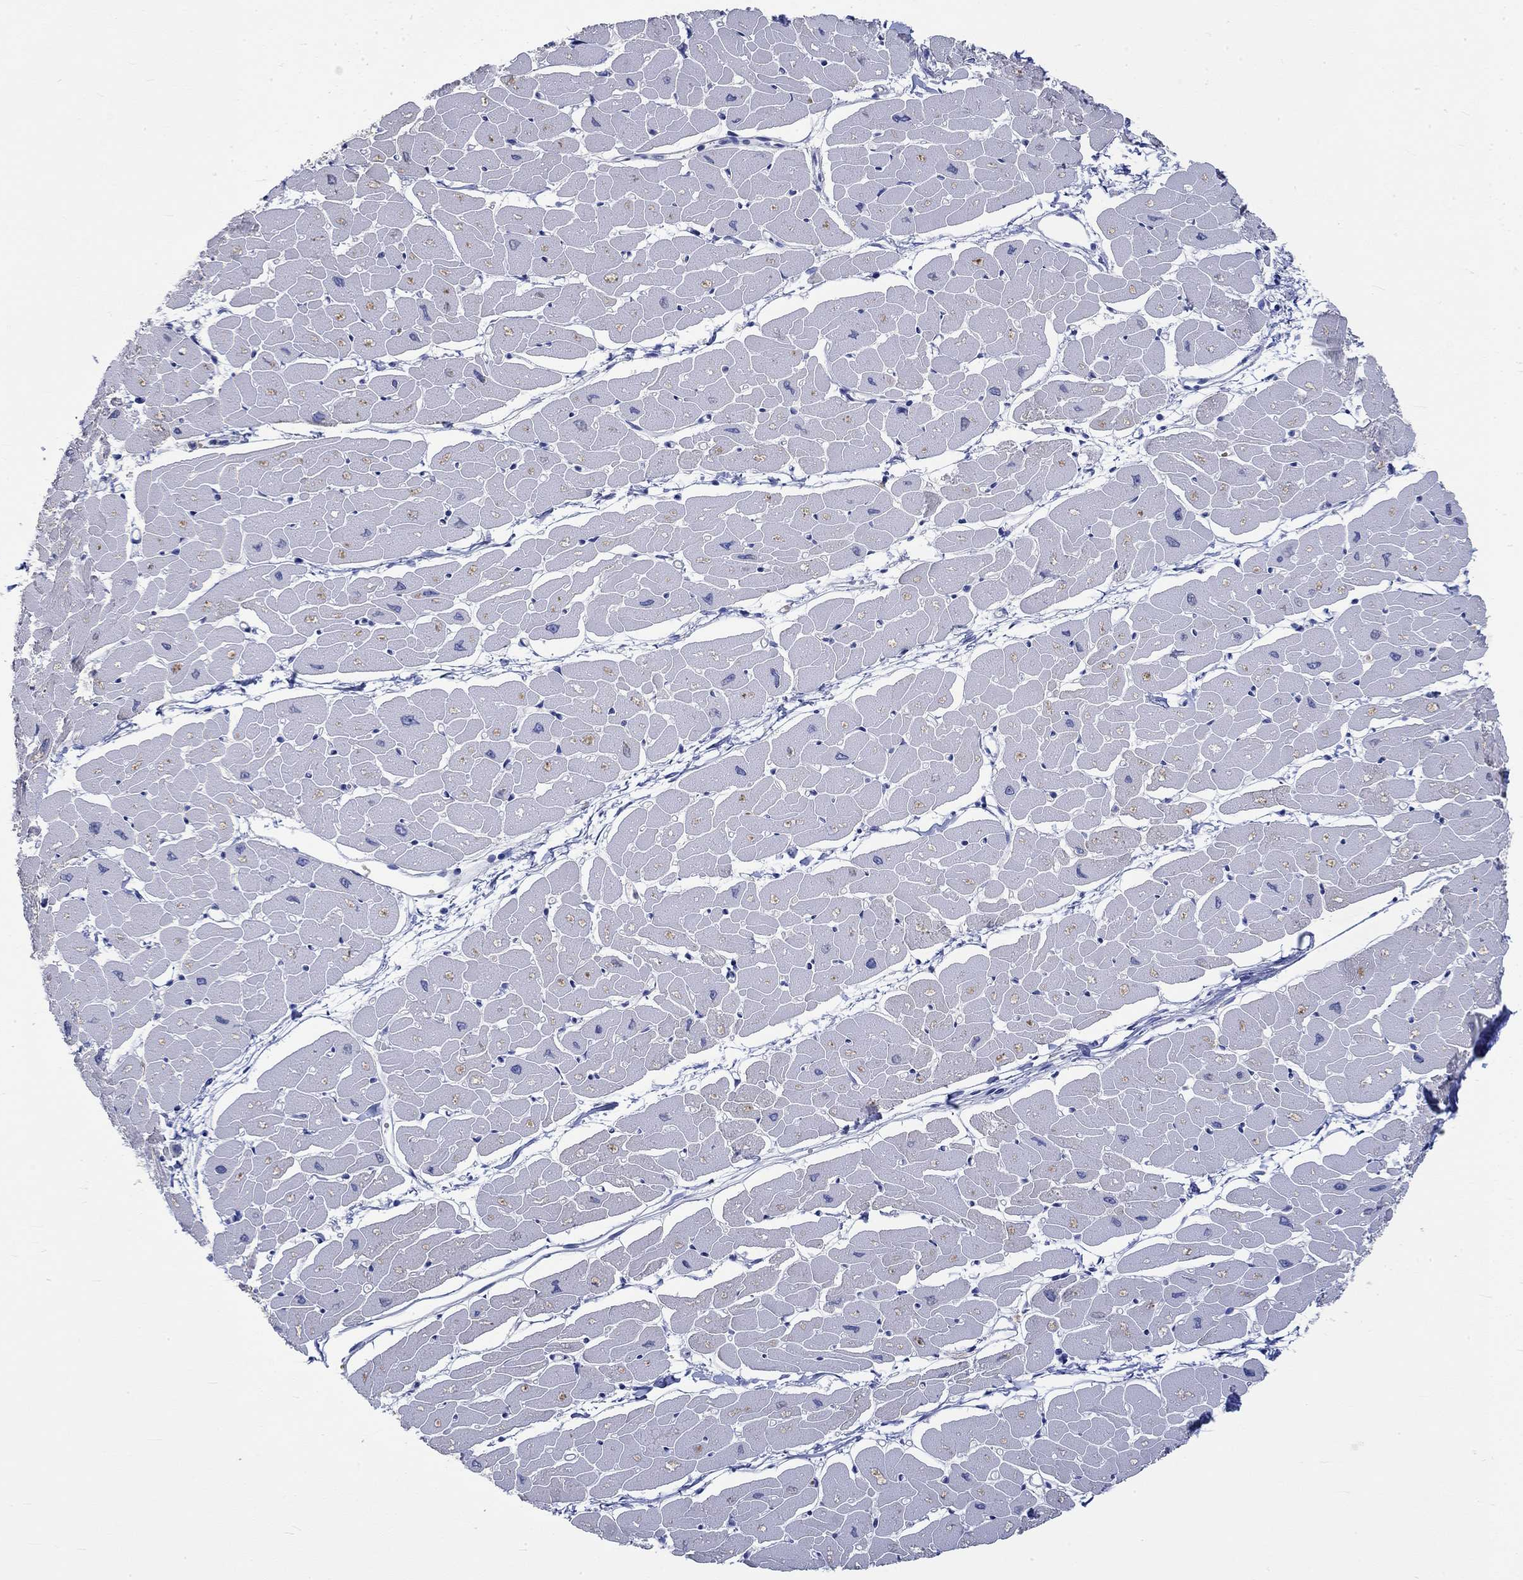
{"staining": {"intensity": "moderate", "quantity": "25%-75%", "location": "cytoplasmic/membranous"}, "tissue": "heart muscle", "cell_type": "Cardiomyocytes", "image_type": "normal", "snomed": [{"axis": "morphology", "description": "Normal tissue, NOS"}, {"axis": "topography", "description": "Heart"}], "caption": "DAB (3,3'-diaminobenzidine) immunohistochemical staining of benign heart muscle reveals moderate cytoplasmic/membranous protein positivity in approximately 25%-75% of cardiomyocytes.", "gene": "KCNA1", "patient": {"sex": "male", "age": 57}}